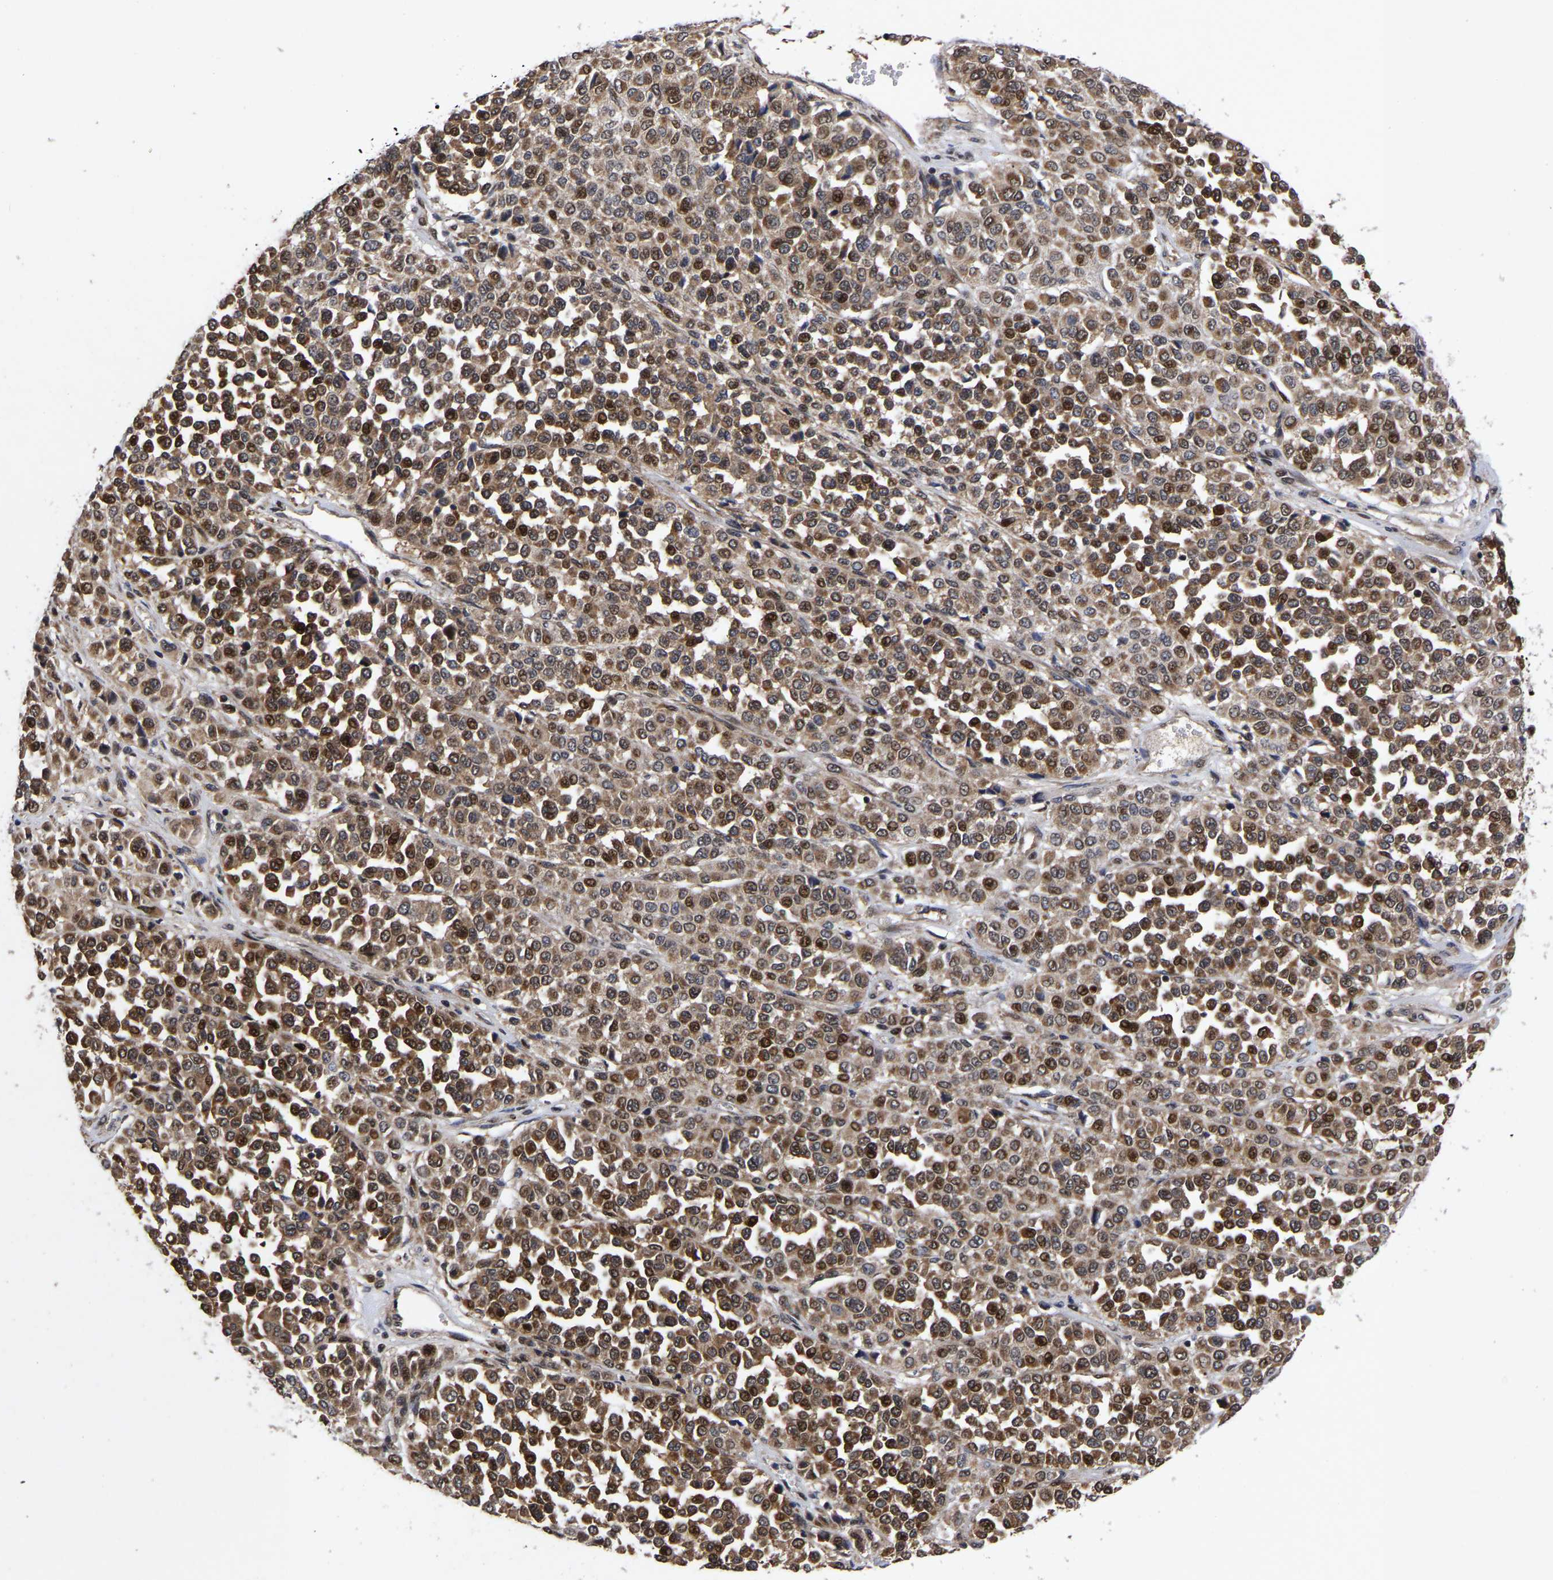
{"staining": {"intensity": "moderate", "quantity": ">75%", "location": "cytoplasmic/membranous,nuclear"}, "tissue": "melanoma", "cell_type": "Tumor cells", "image_type": "cancer", "snomed": [{"axis": "morphology", "description": "Malignant melanoma, Metastatic site"}, {"axis": "topography", "description": "Pancreas"}], "caption": "Brown immunohistochemical staining in malignant melanoma (metastatic site) displays moderate cytoplasmic/membranous and nuclear positivity in approximately >75% of tumor cells. (DAB IHC, brown staining for protein, blue staining for nuclei).", "gene": "JUNB", "patient": {"sex": "female", "age": 30}}